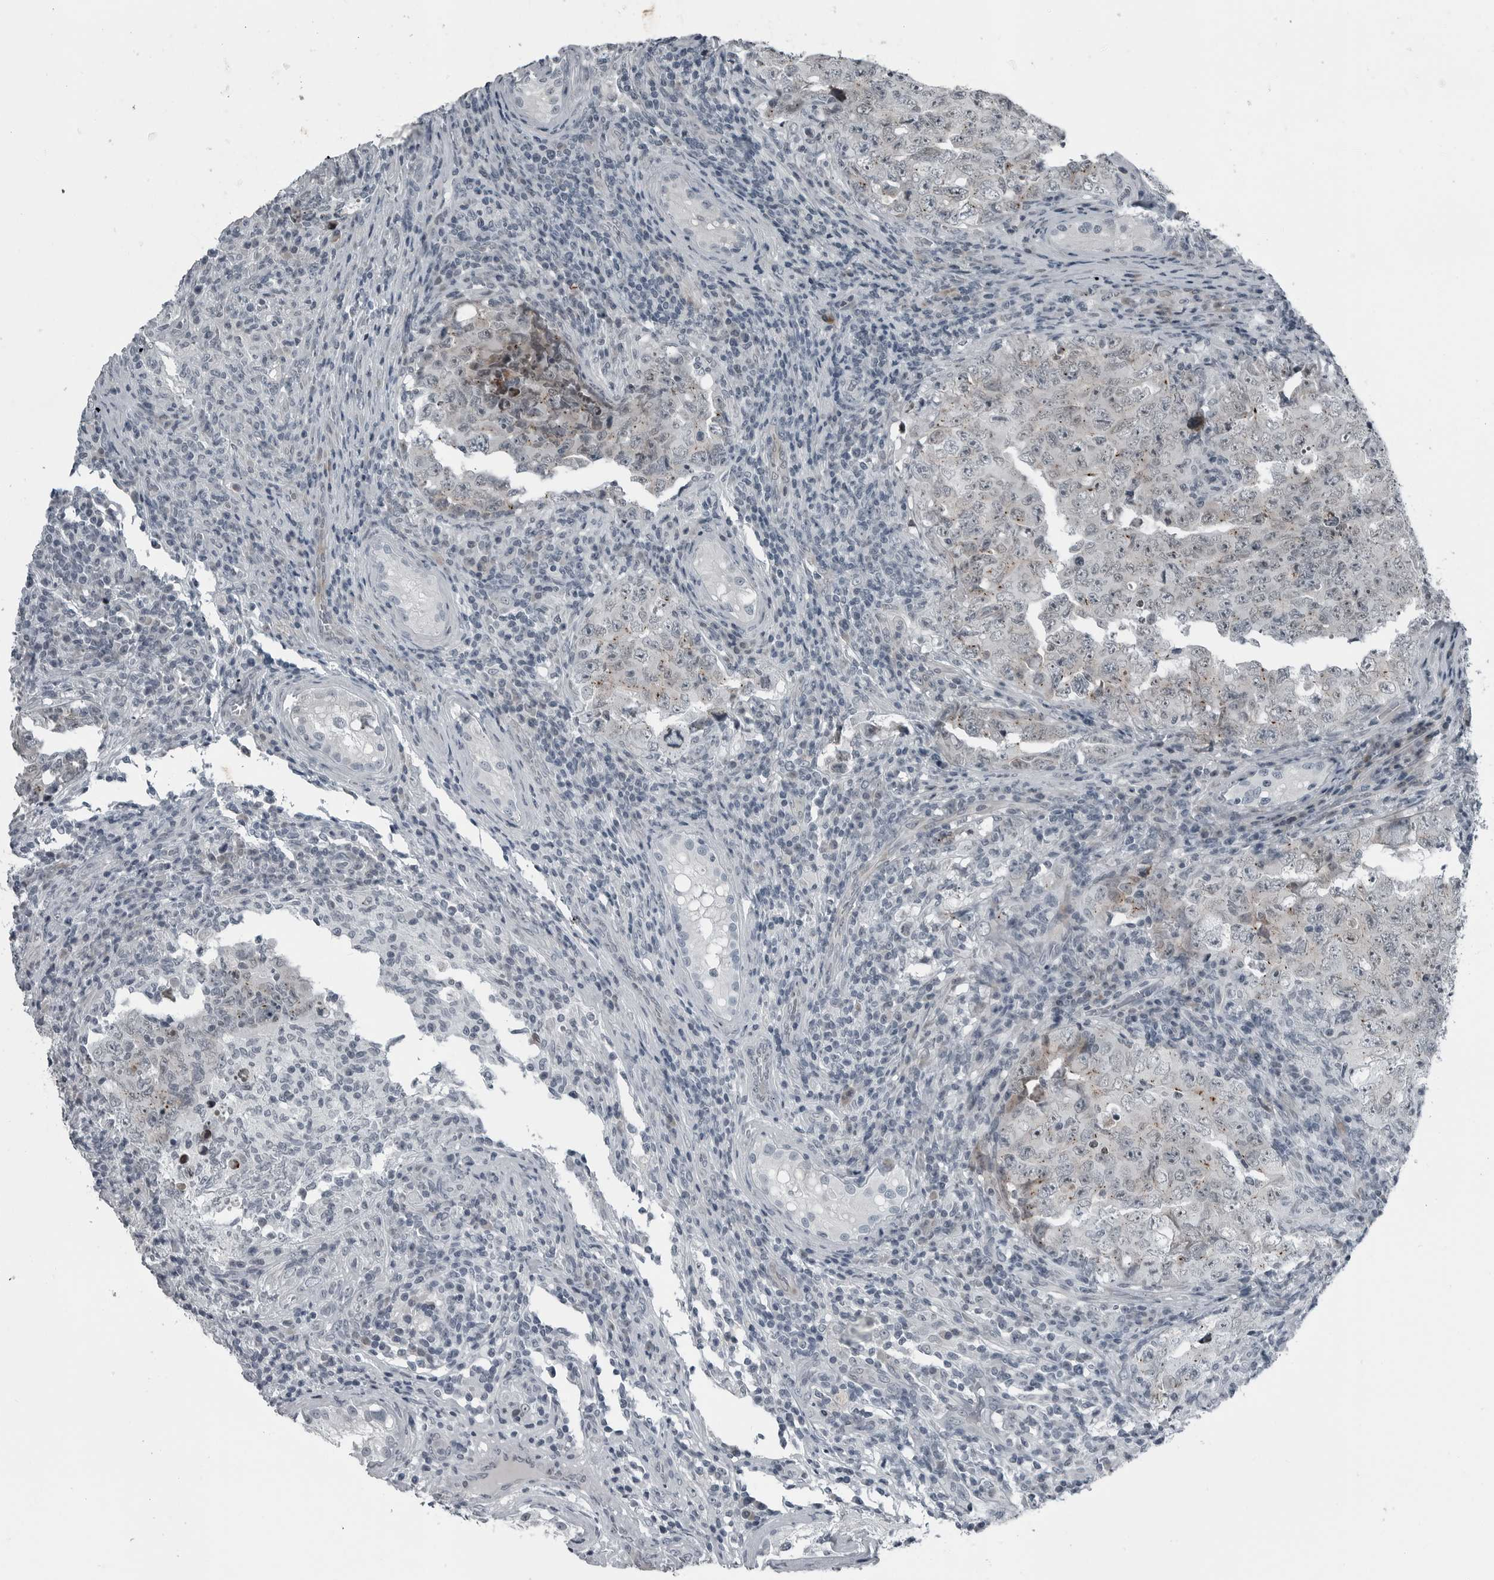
{"staining": {"intensity": "negative", "quantity": "none", "location": "none"}, "tissue": "testis cancer", "cell_type": "Tumor cells", "image_type": "cancer", "snomed": [{"axis": "morphology", "description": "Carcinoma, Embryonal, NOS"}, {"axis": "topography", "description": "Testis"}], "caption": "High power microscopy photomicrograph of an immunohistochemistry (IHC) micrograph of testis embryonal carcinoma, revealing no significant staining in tumor cells.", "gene": "DNAAF11", "patient": {"sex": "male", "age": 26}}